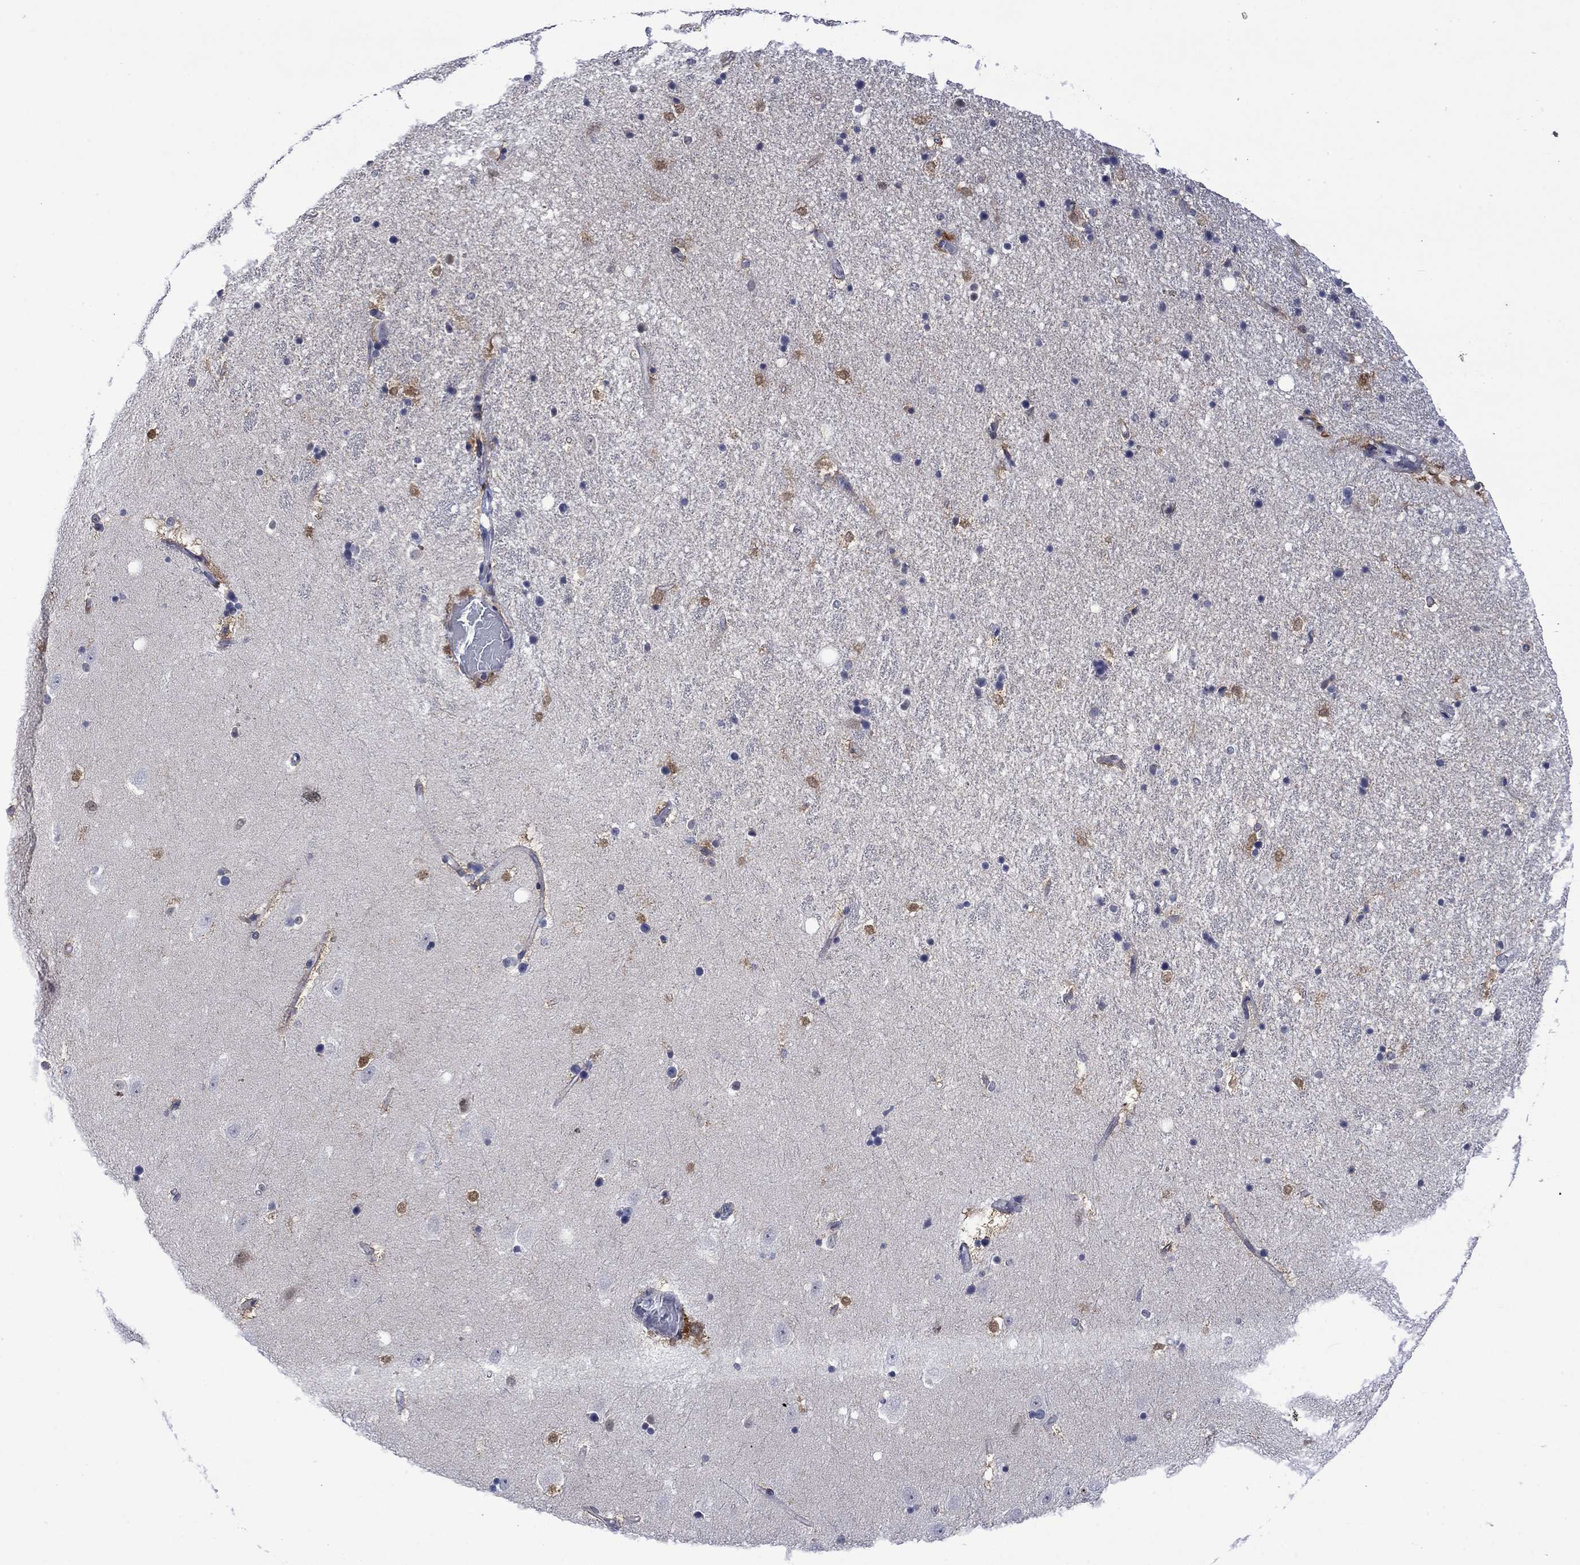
{"staining": {"intensity": "moderate", "quantity": "<25%", "location": "nuclear"}, "tissue": "hippocampus", "cell_type": "Glial cells", "image_type": "normal", "snomed": [{"axis": "morphology", "description": "Normal tissue, NOS"}, {"axis": "topography", "description": "Hippocampus"}], "caption": "This is a micrograph of IHC staining of unremarkable hippocampus, which shows moderate staining in the nuclear of glial cells.", "gene": "AGL", "patient": {"sex": "male", "age": 49}}